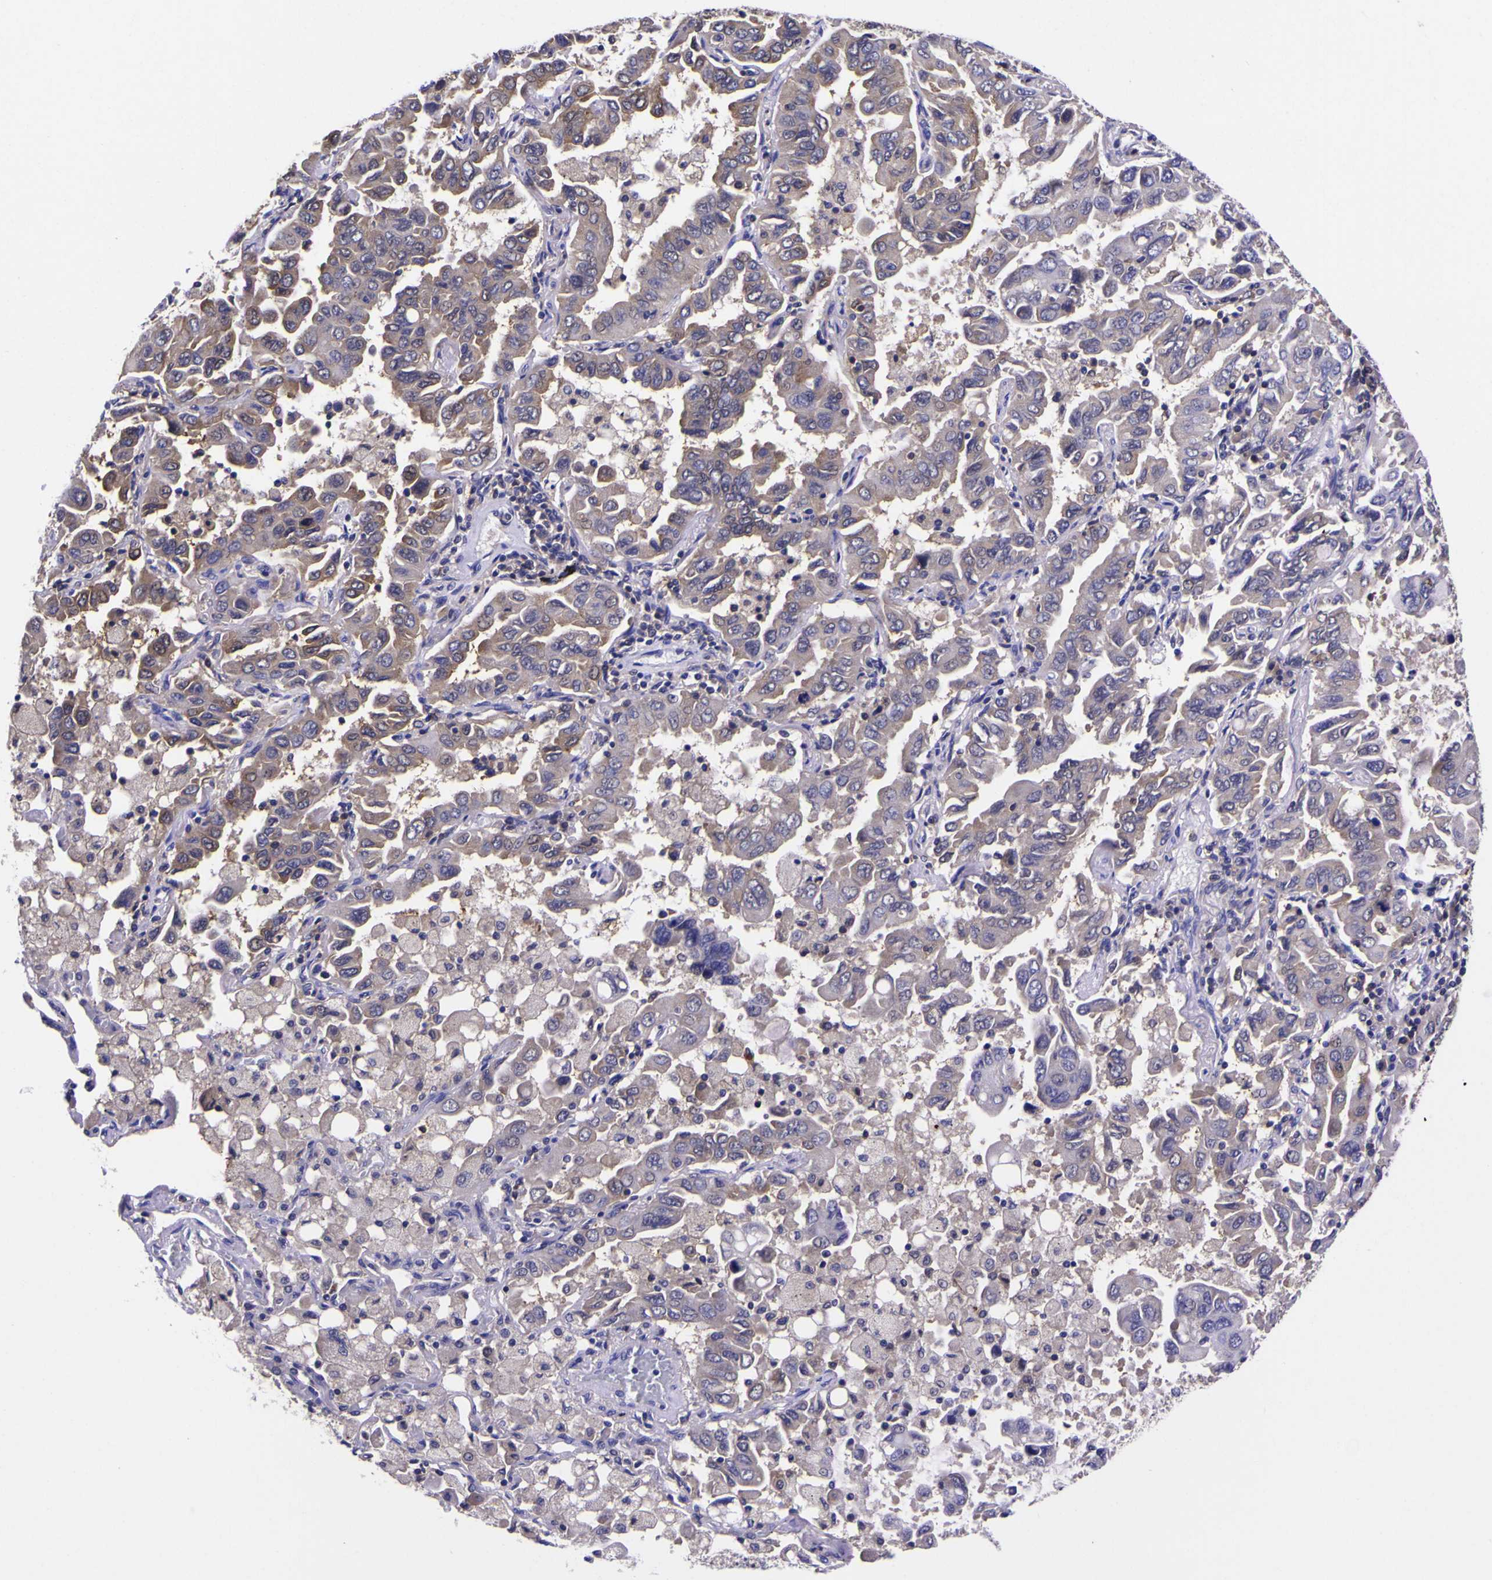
{"staining": {"intensity": "weak", "quantity": "25%-75%", "location": "cytoplasmic/membranous"}, "tissue": "lung cancer", "cell_type": "Tumor cells", "image_type": "cancer", "snomed": [{"axis": "morphology", "description": "Adenocarcinoma, NOS"}, {"axis": "topography", "description": "Lung"}], "caption": "Immunohistochemistry (IHC) (DAB) staining of human lung cancer demonstrates weak cytoplasmic/membranous protein positivity in about 25%-75% of tumor cells. Using DAB (brown) and hematoxylin (blue) stains, captured at high magnification using brightfield microscopy.", "gene": "MAPK14", "patient": {"sex": "male", "age": 64}}